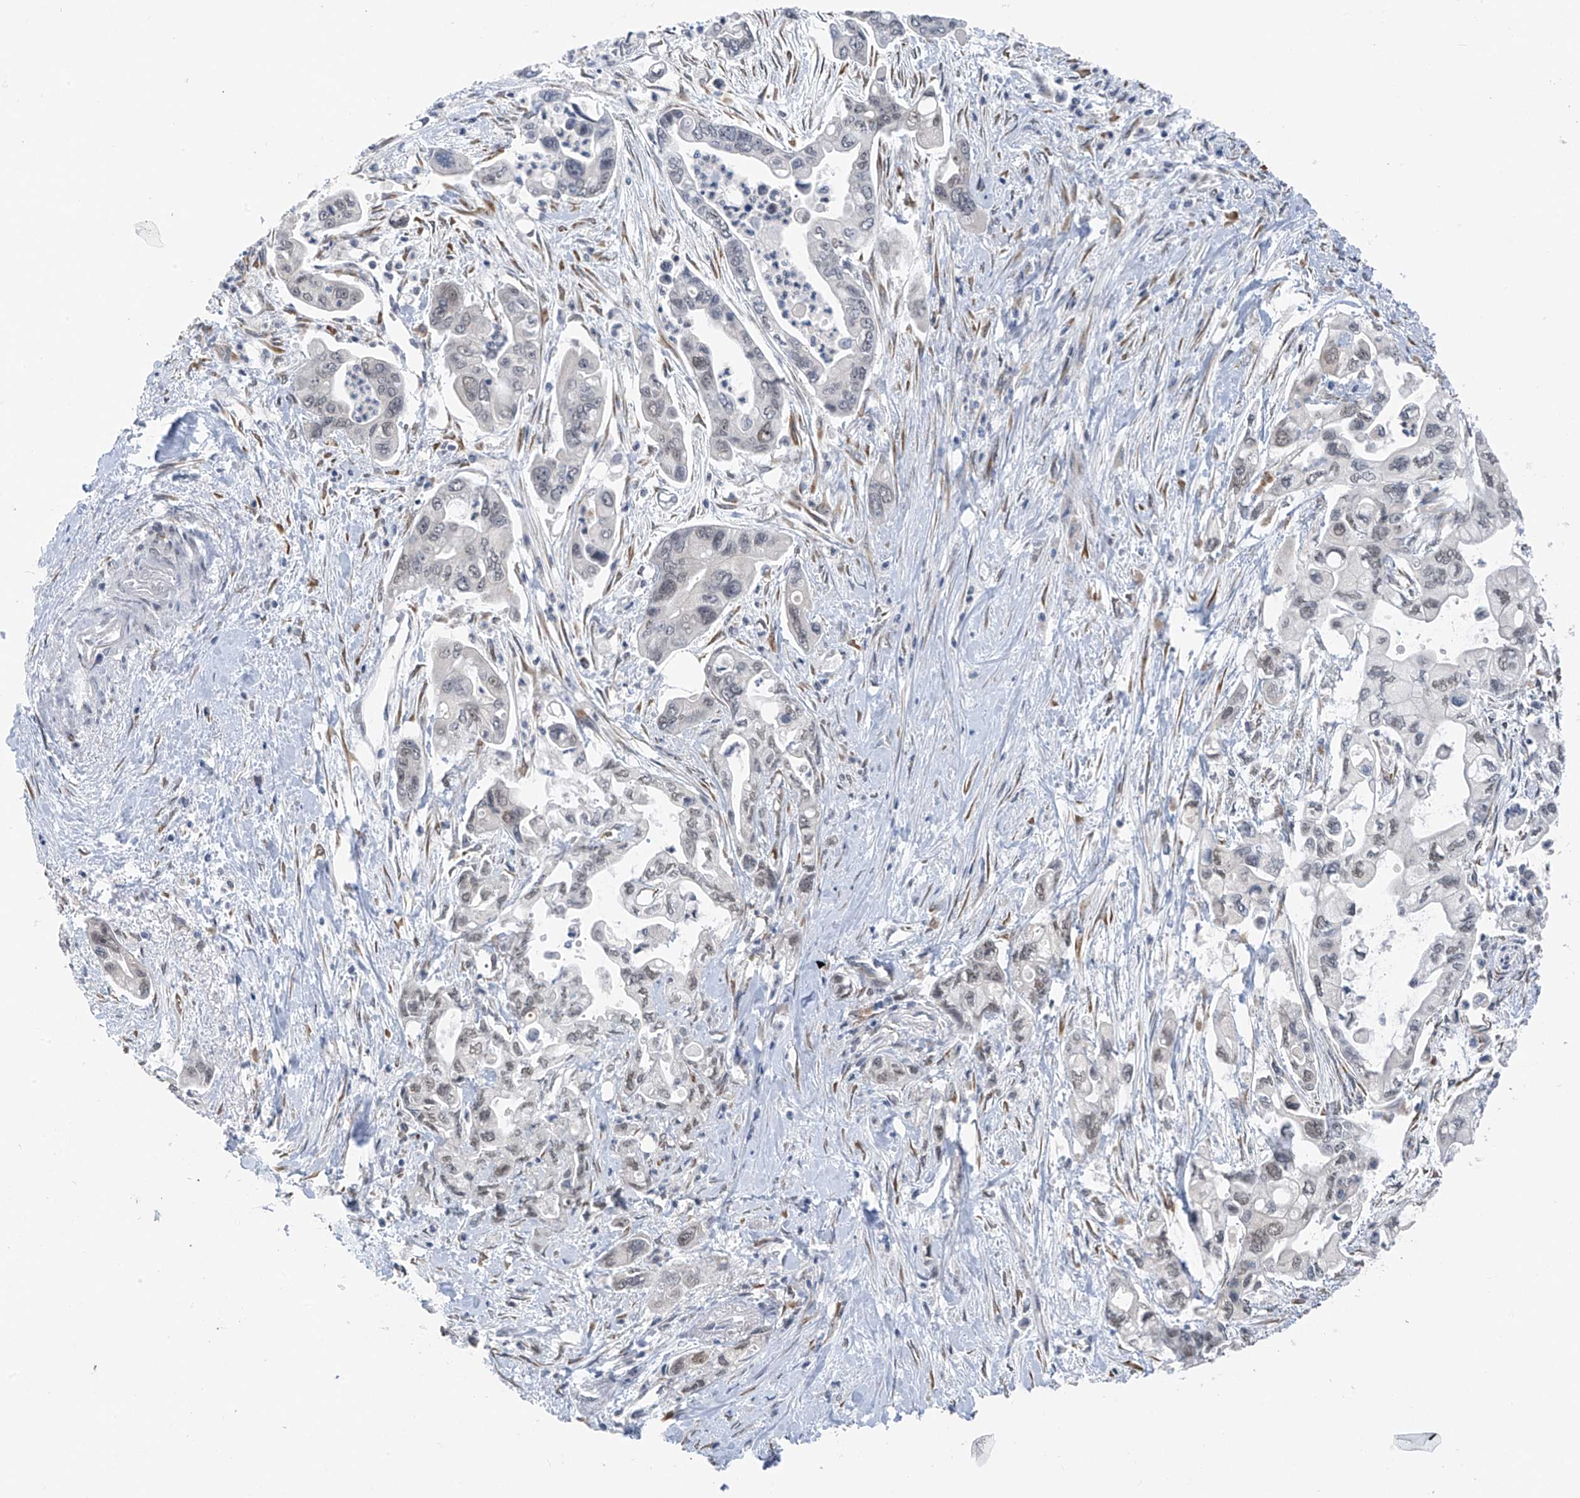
{"staining": {"intensity": "negative", "quantity": "none", "location": "none"}, "tissue": "pancreatic cancer", "cell_type": "Tumor cells", "image_type": "cancer", "snomed": [{"axis": "morphology", "description": "Adenocarcinoma, NOS"}, {"axis": "topography", "description": "Pancreas"}], "caption": "Immunohistochemistry (IHC) photomicrograph of pancreatic adenocarcinoma stained for a protein (brown), which demonstrates no expression in tumor cells.", "gene": "CYP4V2", "patient": {"sex": "male", "age": 70}}